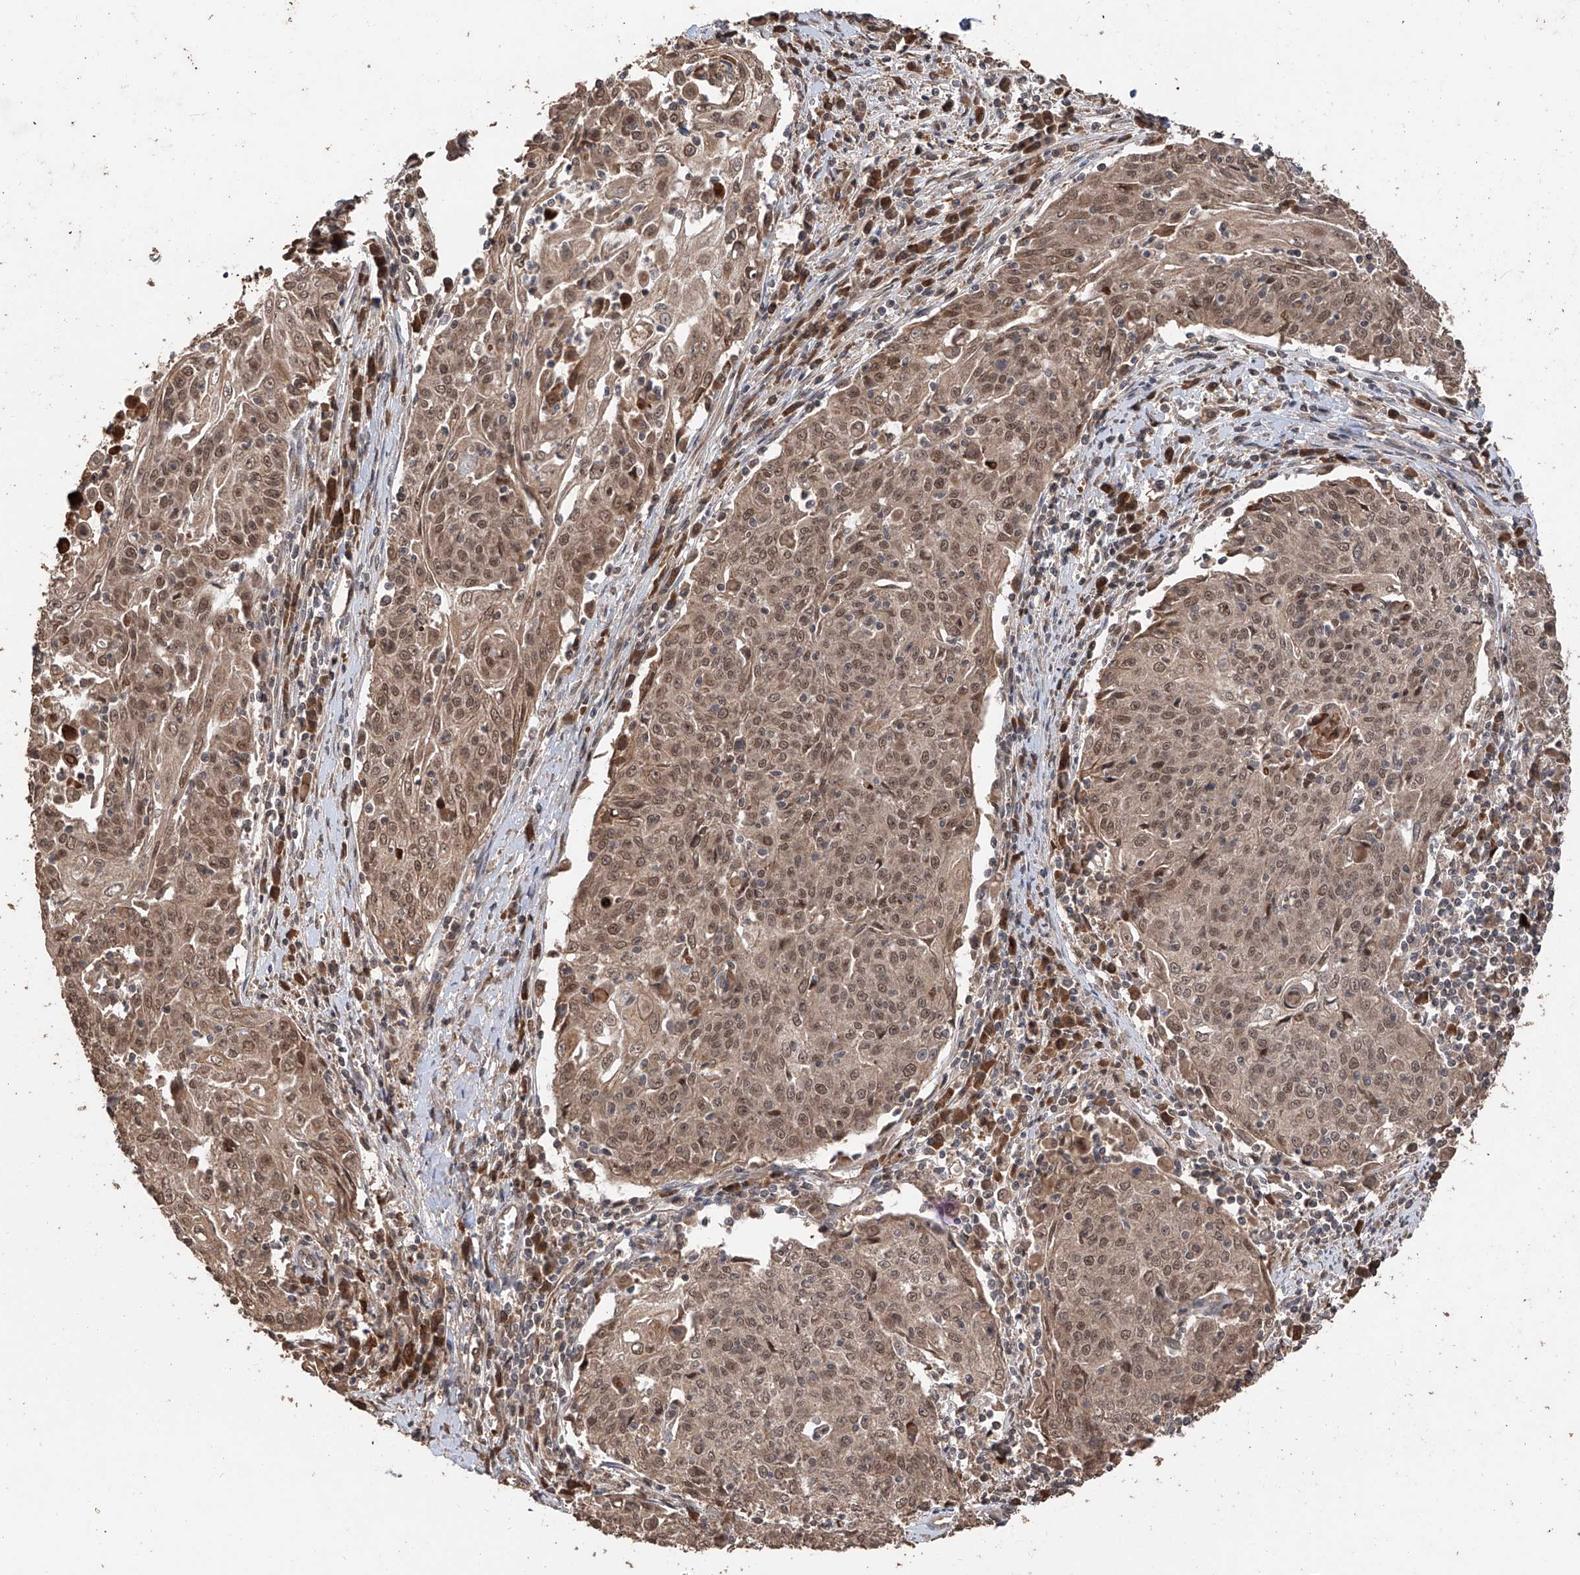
{"staining": {"intensity": "moderate", "quantity": ">75%", "location": "cytoplasmic/membranous,nuclear"}, "tissue": "cervical cancer", "cell_type": "Tumor cells", "image_type": "cancer", "snomed": [{"axis": "morphology", "description": "Squamous cell carcinoma, NOS"}, {"axis": "topography", "description": "Cervix"}], "caption": "Cervical squamous cell carcinoma stained with a brown dye demonstrates moderate cytoplasmic/membranous and nuclear positive expression in about >75% of tumor cells.", "gene": "FAM135A", "patient": {"sex": "female", "age": 48}}